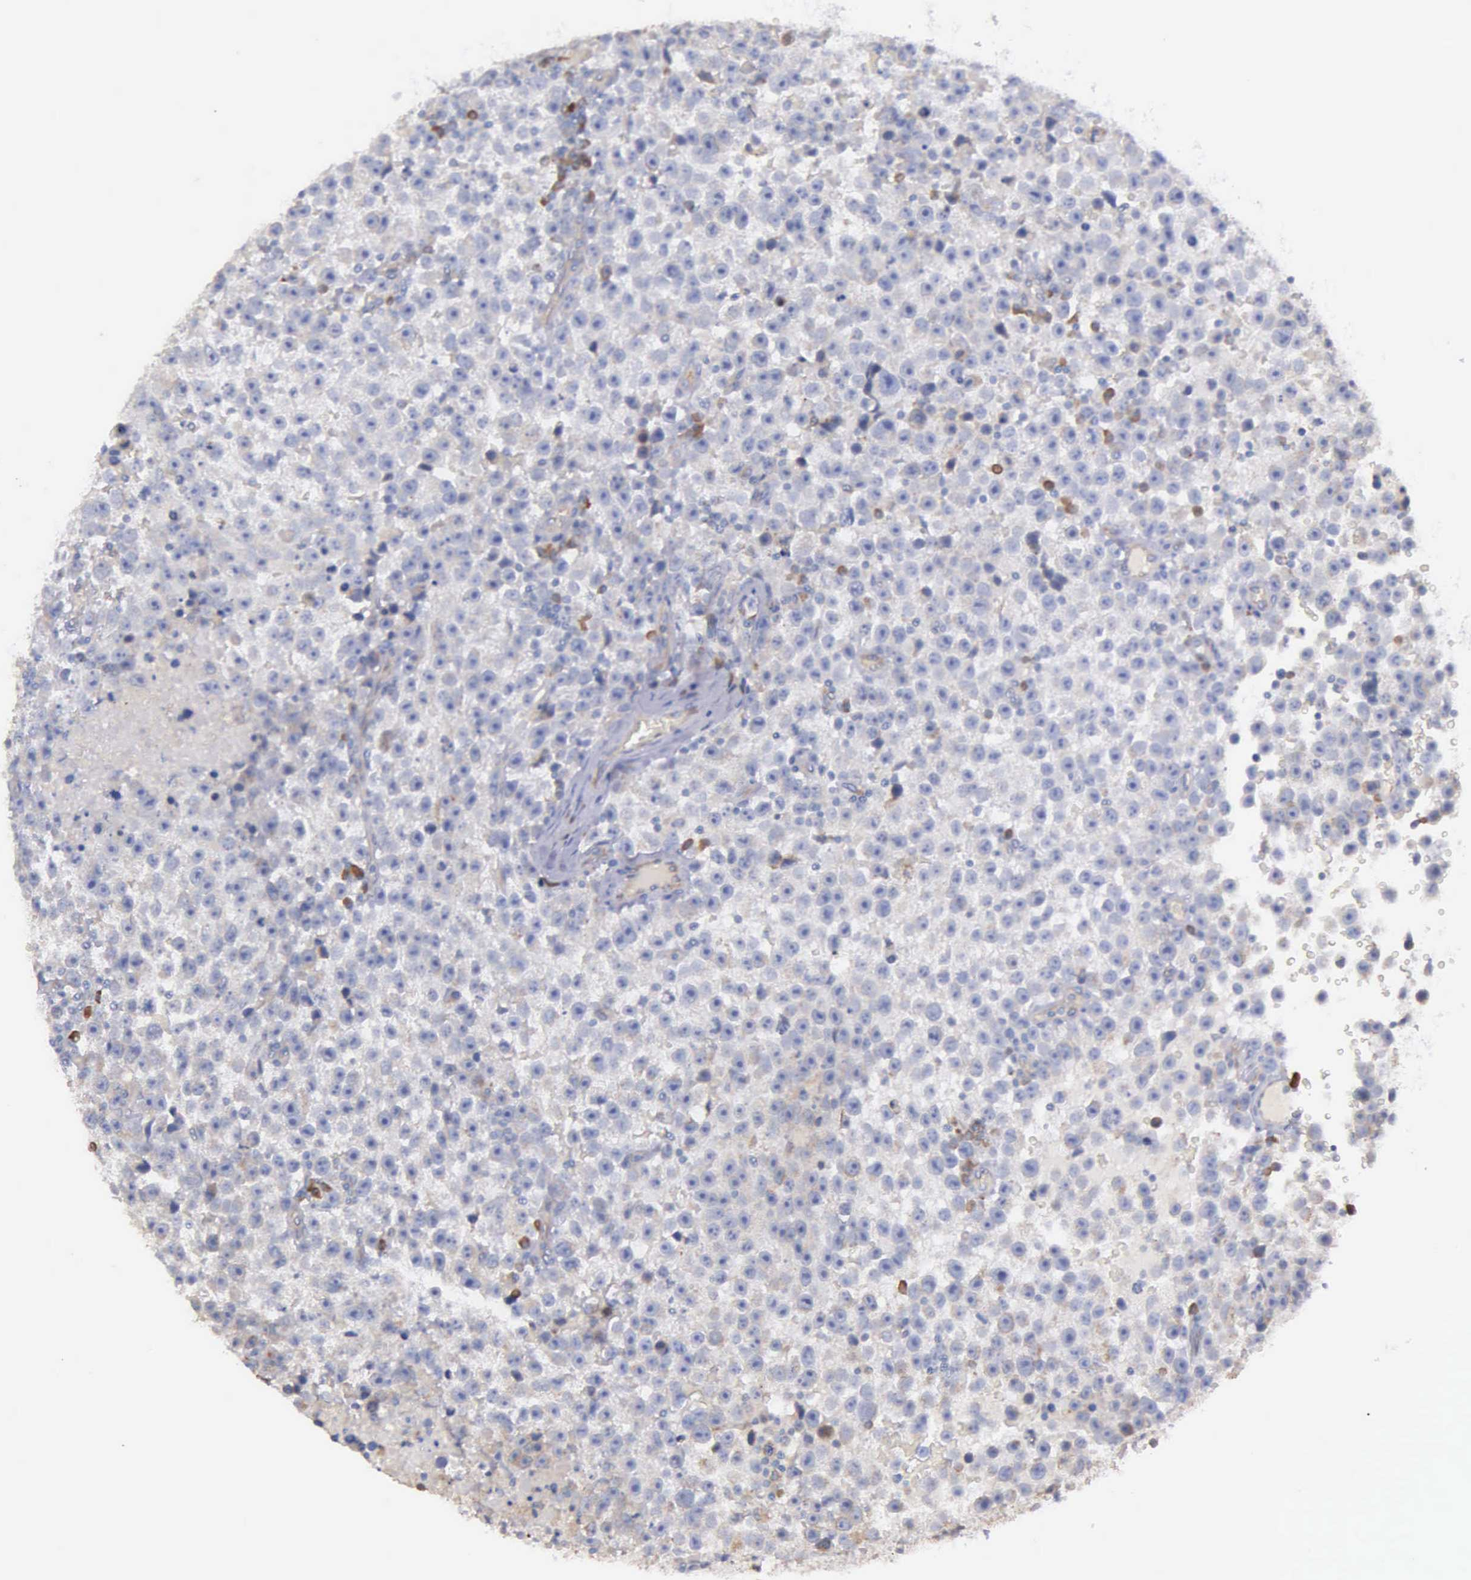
{"staining": {"intensity": "negative", "quantity": "none", "location": "none"}, "tissue": "testis cancer", "cell_type": "Tumor cells", "image_type": "cancer", "snomed": [{"axis": "morphology", "description": "Seminoma, NOS"}, {"axis": "topography", "description": "Testis"}], "caption": "A high-resolution image shows immunohistochemistry (IHC) staining of seminoma (testis), which displays no significant positivity in tumor cells. (Brightfield microscopy of DAB (3,3'-diaminobenzidine) immunohistochemistry at high magnification).", "gene": "ZC3H12B", "patient": {"sex": "male", "age": 33}}